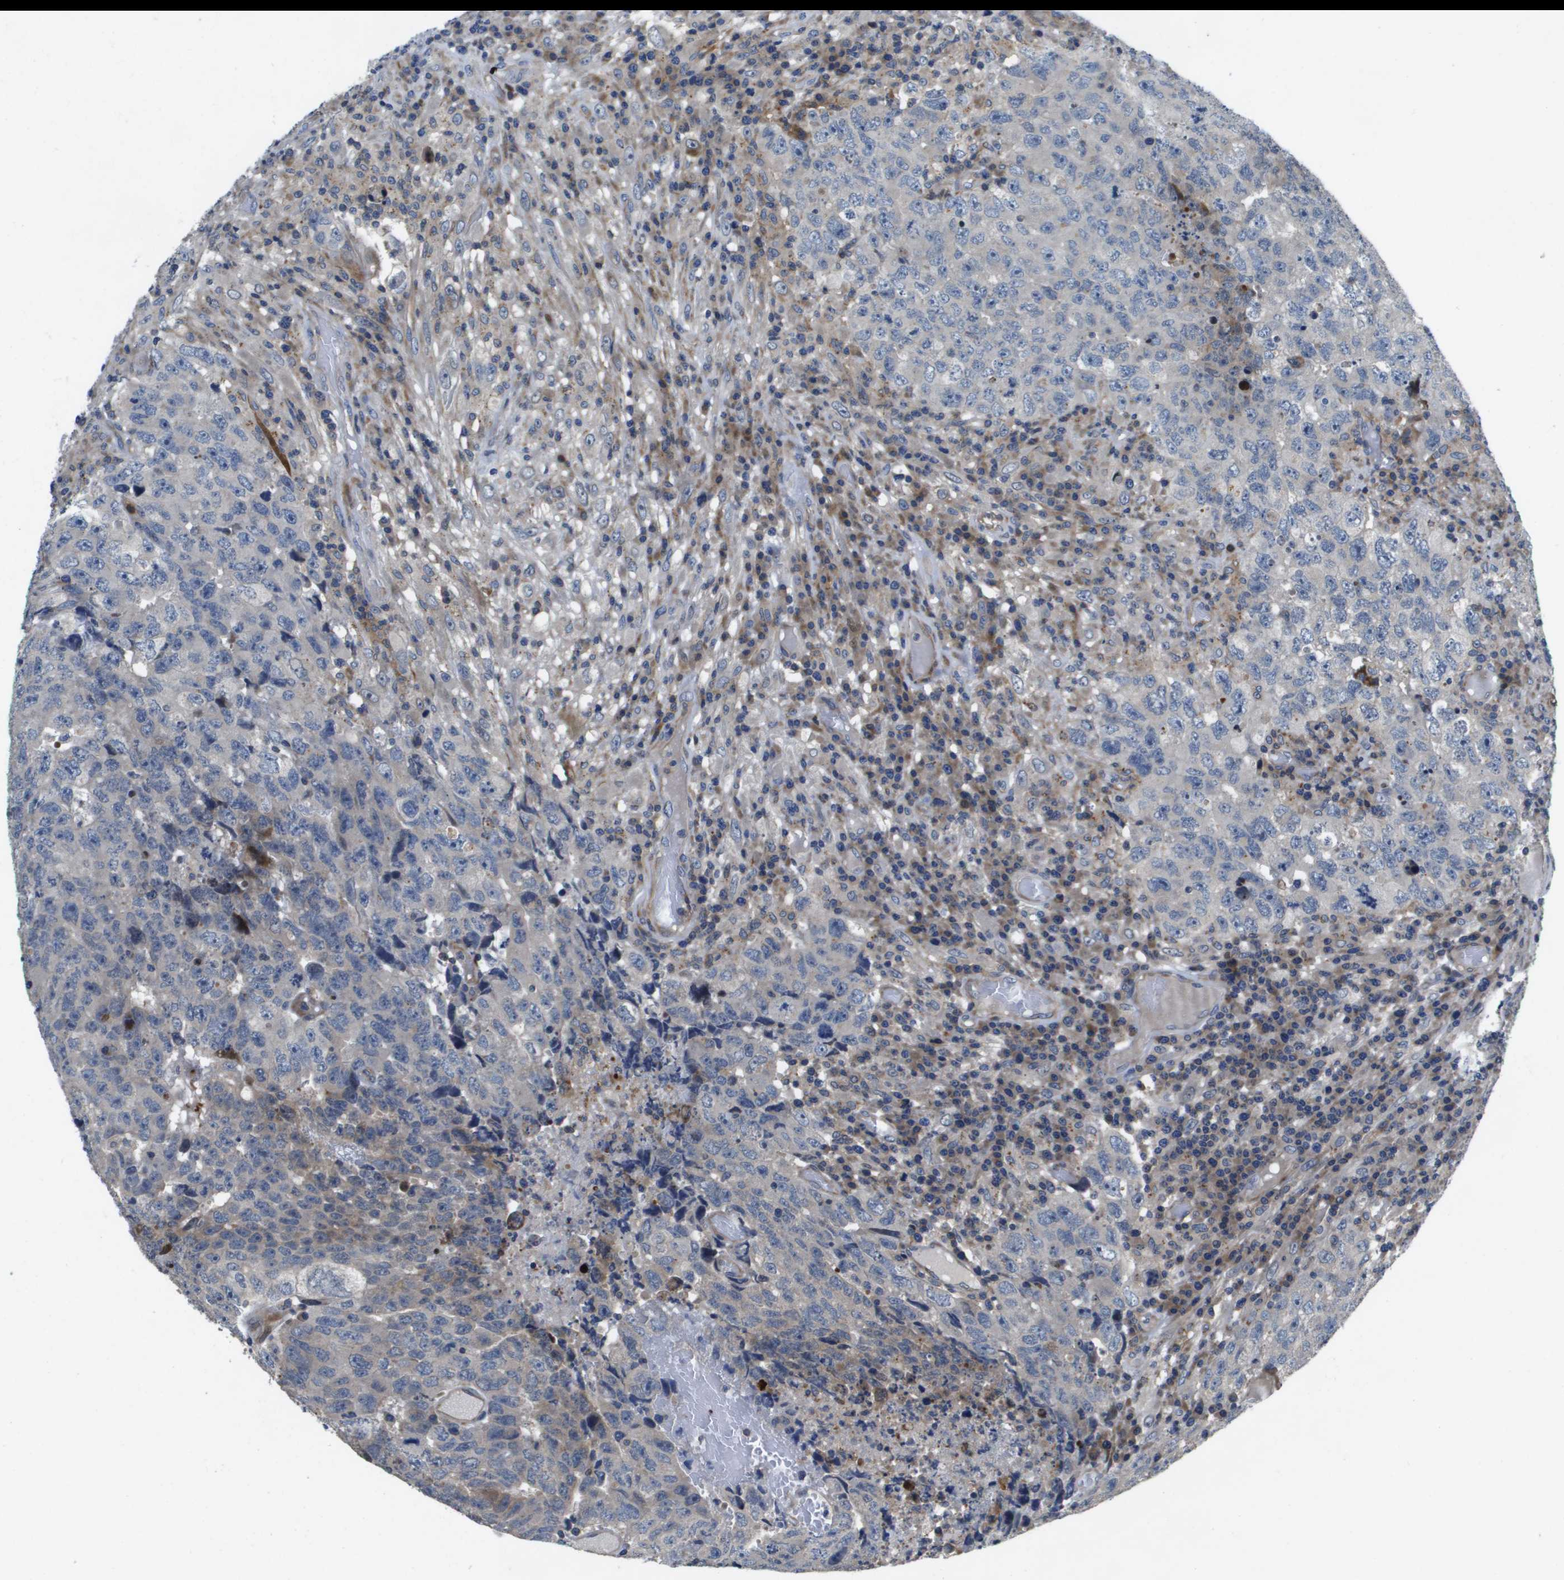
{"staining": {"intensity": "negative", "quantity": "none", "location": "none"}, "tissue": "testis cancer", "cell_type": "Tumor cells", "image_type": "cancer", "snomed": [{"axis": "morphology", "description": "Necrosis, NOS"}, {"axis": "morphology", "description": "Carcinoma, Embryonal, NOS"}, {"axis": "topography", "description": "Testis"}], "caption": "Testis cancer was stained to show a protein in brown. There is no significant expression in tumor cells.", "gene": "SCN4B", "patient": {"sex": "male", "age": 19}}